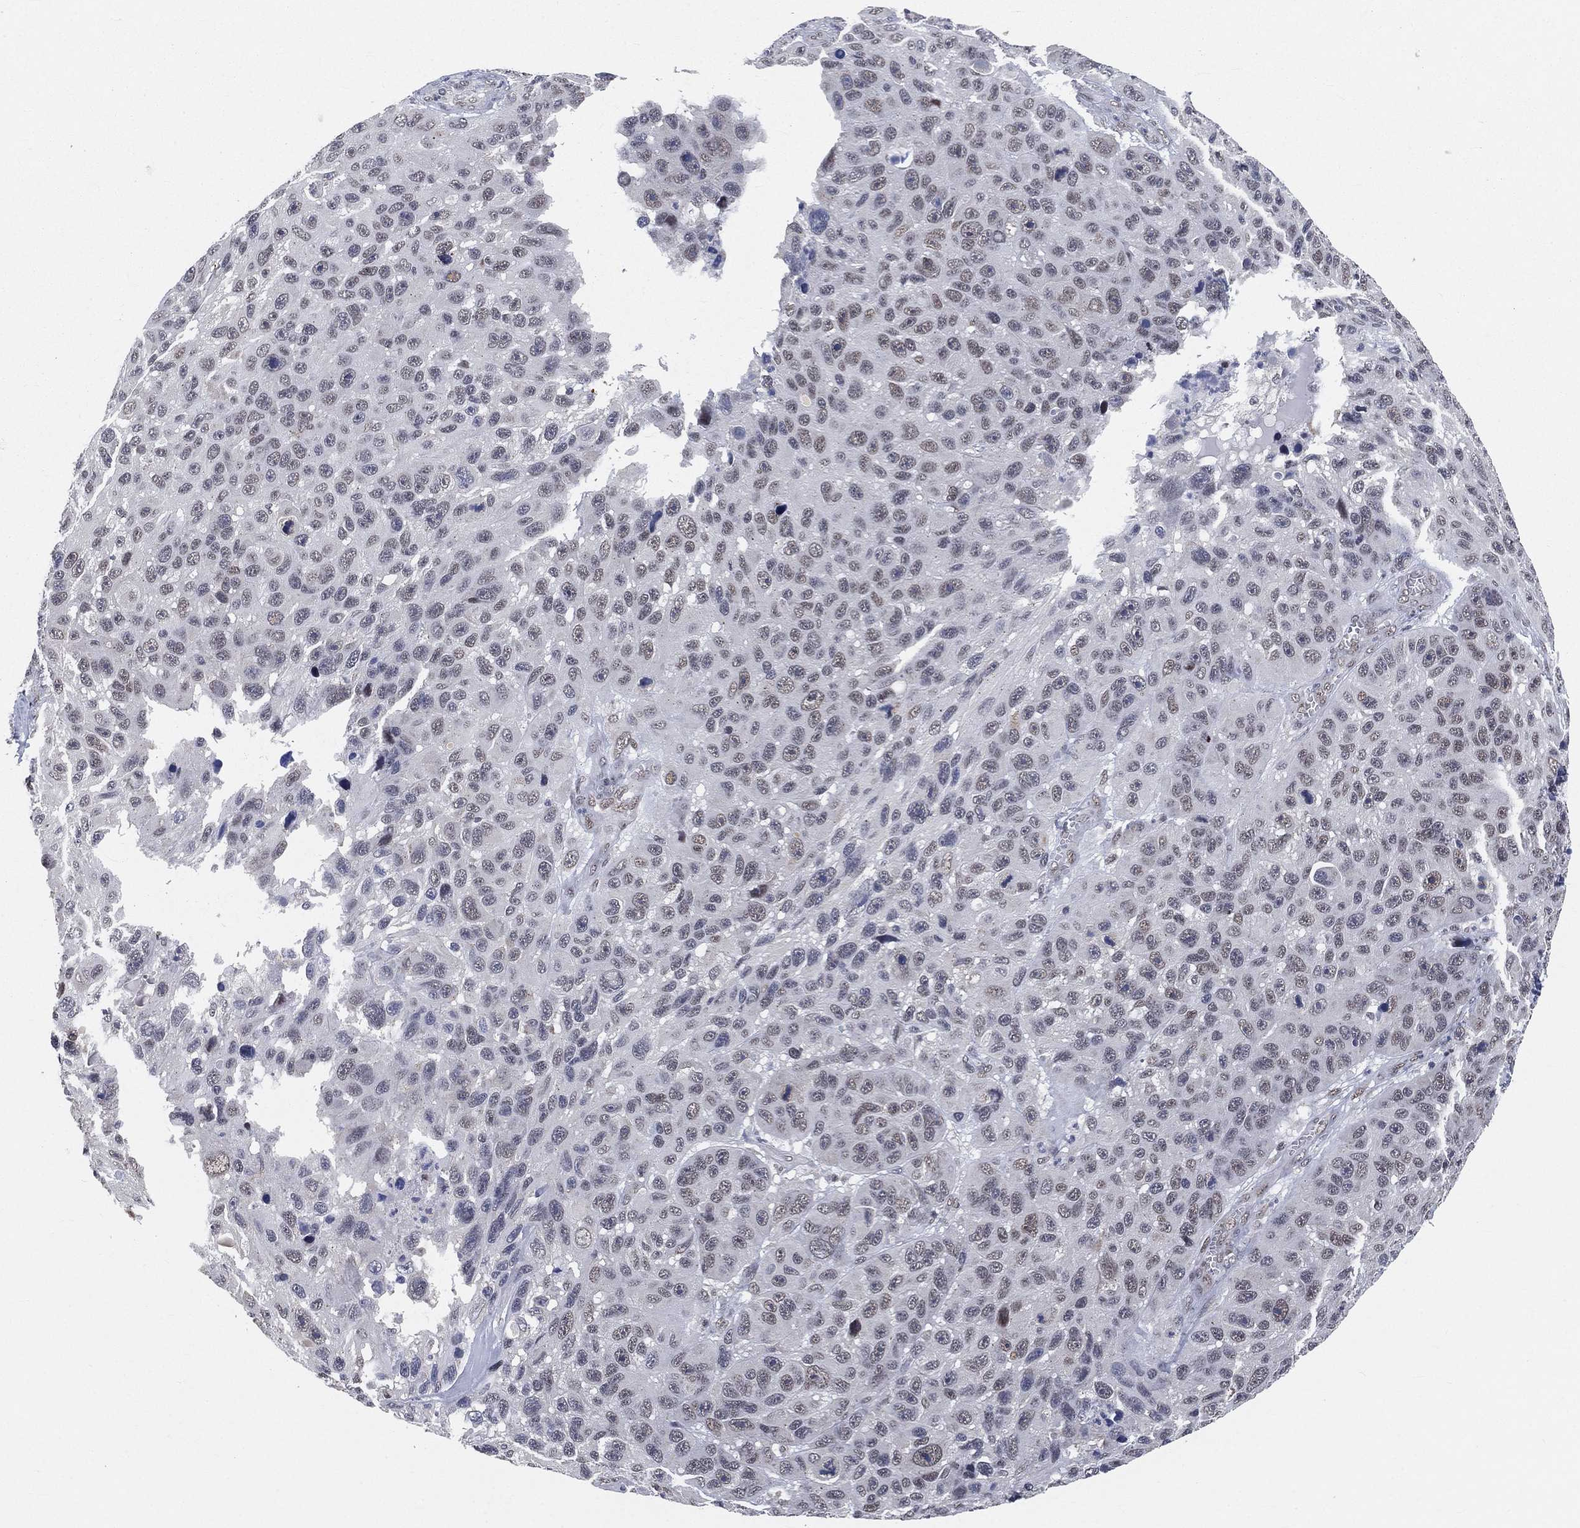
{"staining": {"intensity": "weak", "quantity": "<25%", "location": "nuclear"}, "tissue": "melanoma", "cell_type": "Tumor cells", "image_type": "cancer", "snomed": [{"axis": "morphology", "description": "Malignant melanoma, NOS"}, {"axis": "topography", "description": "Skin"}], "caption": "The micrograph reveals no staining of tumor cells in malignant melanoma.", "gene": "YLPM1", "patient": {"sex": "male", "age": 53}}